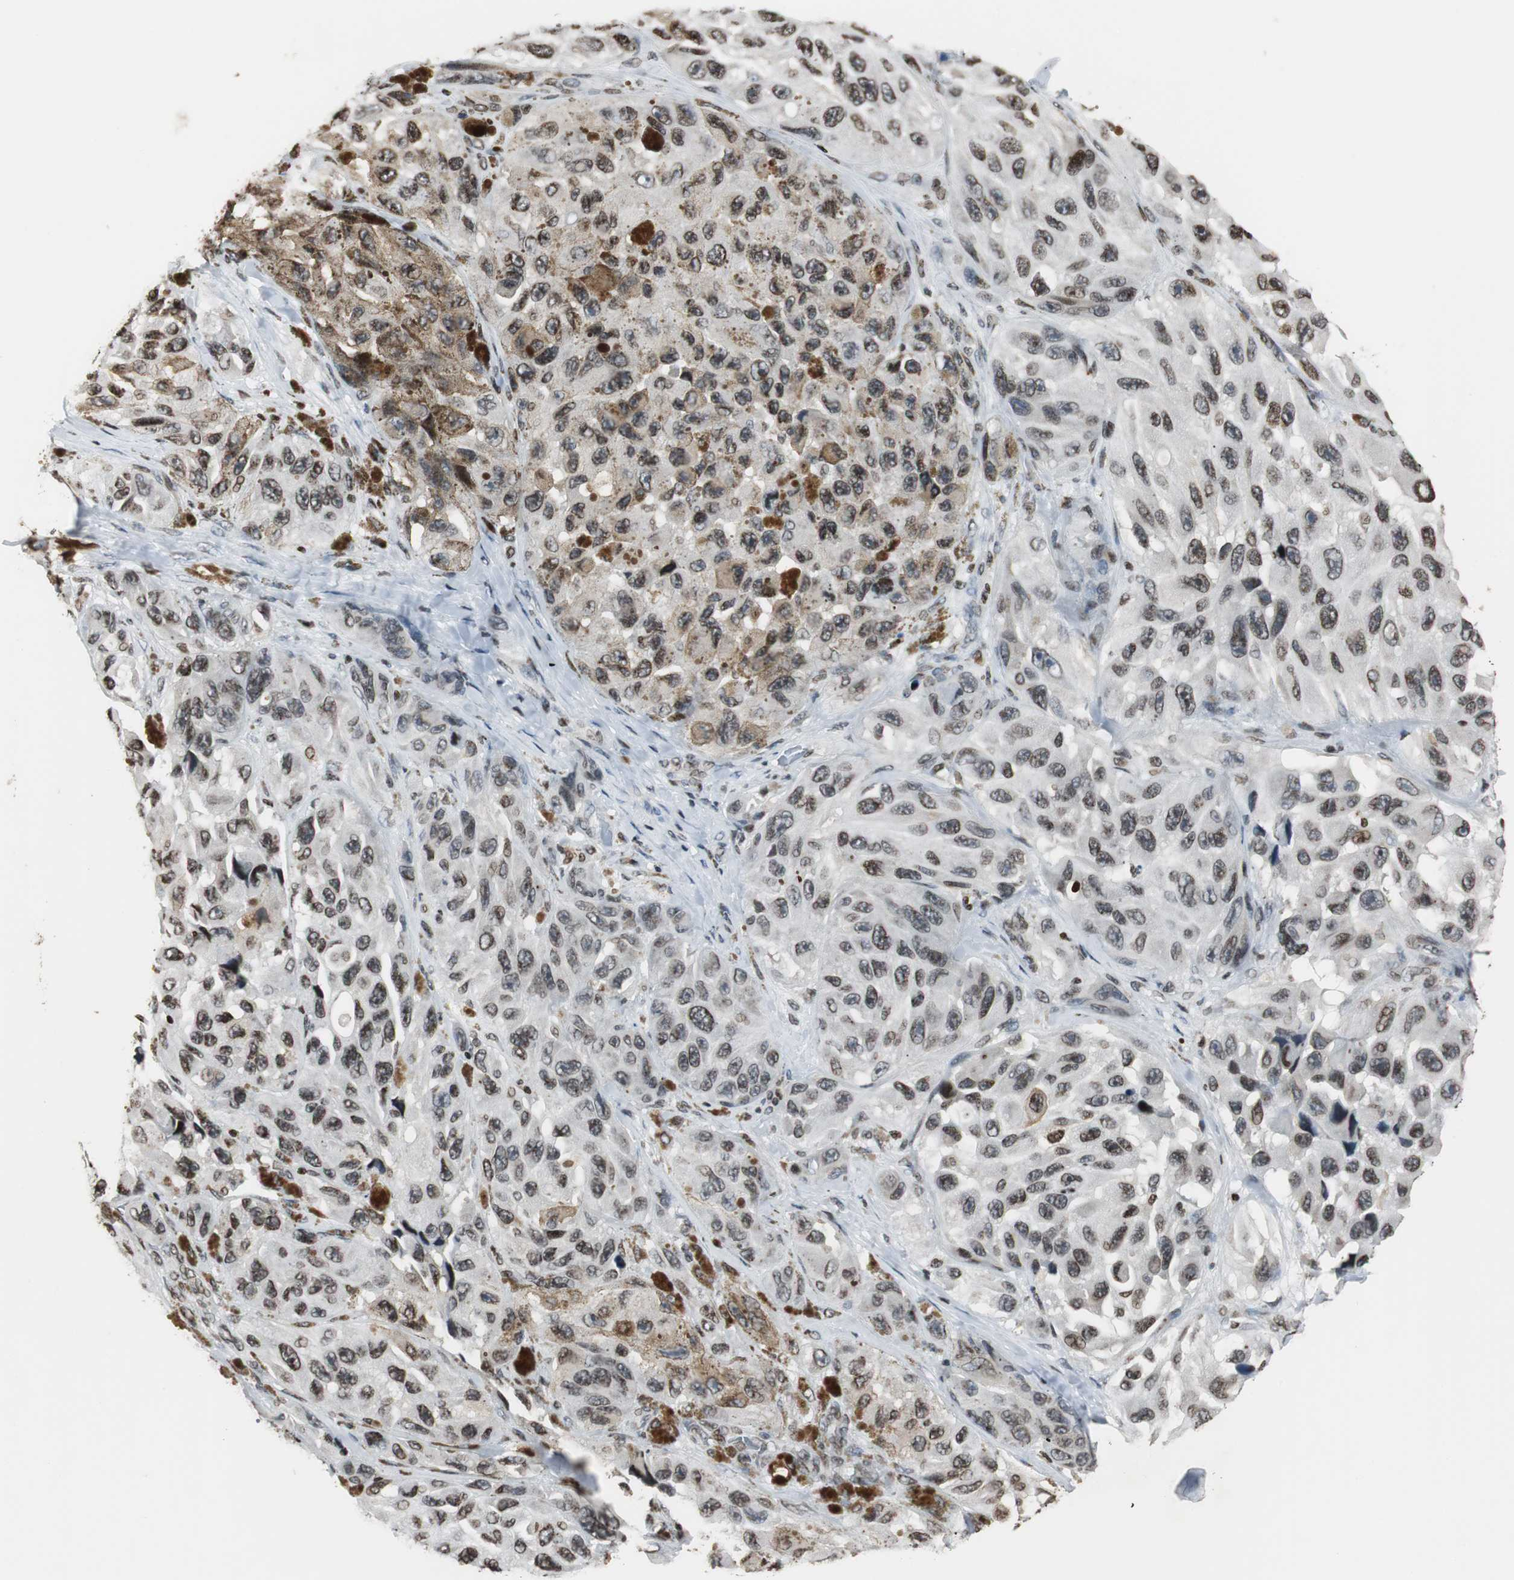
{"staining": {"intensity": "strong", "quantity": ">75%", "location": "nuclear"}, "tissue": "melanoma", "cell_type": "Tumor cells", "image_type": "cancer", "snomed": [{"axis": "morphology", "description": "Malignant melanoma, NOS"}, {"axis": "topography", "description": "Skin"}], "caption": "The immunohistochemical stain labels strong nuclear expression in tumor cells of malignant melanoma tissue.", "gene": "PAXIP1", "patient": {"sex": "female", "age": 73}}